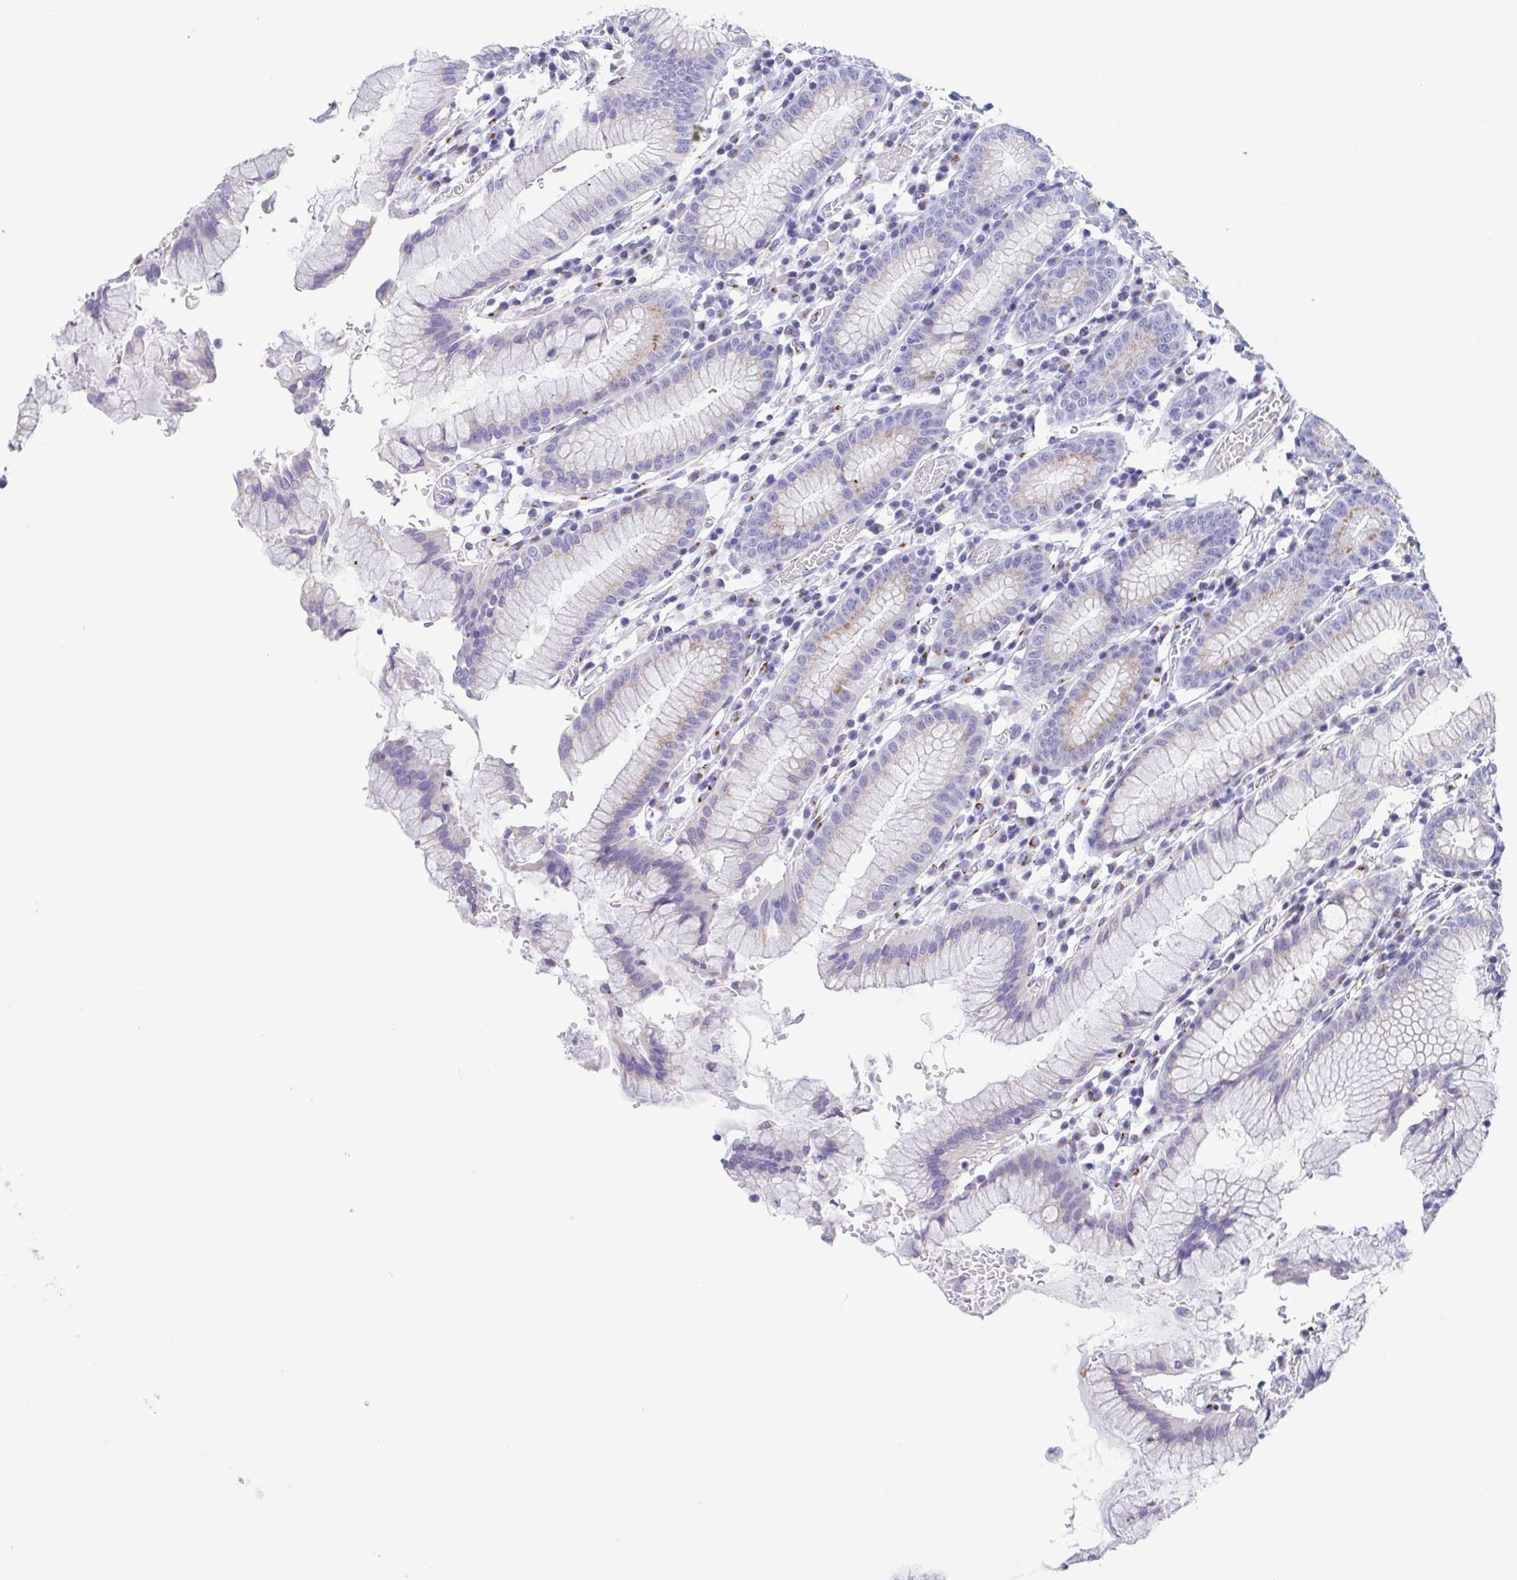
{"staining": {"intensity": "weak", "quantity": "<25%", "location": "cytoplasmic/membranous"}, "tissue": "stomach", "cell_type": "Glandular cells", "image_type": "normal", "snomed": [{"axis": "morphology", "description": "Normal tissue, NOS"}, {"axis": "topography", "description": "Stomach"}], "caption": "Immunohistochemistry (IHC) histopathology image of normal stomach: human stomach stained with DAB (3,3'-diaminobenzidine) demonstrates no significant protein positivity in glandular cells. (Brightfield microscopy of DAB (3,3'-diaminobenzidine) IHC at high magnification).", "gene": "SULT1B1", "patient": {"sex": "male", "age": 55}}